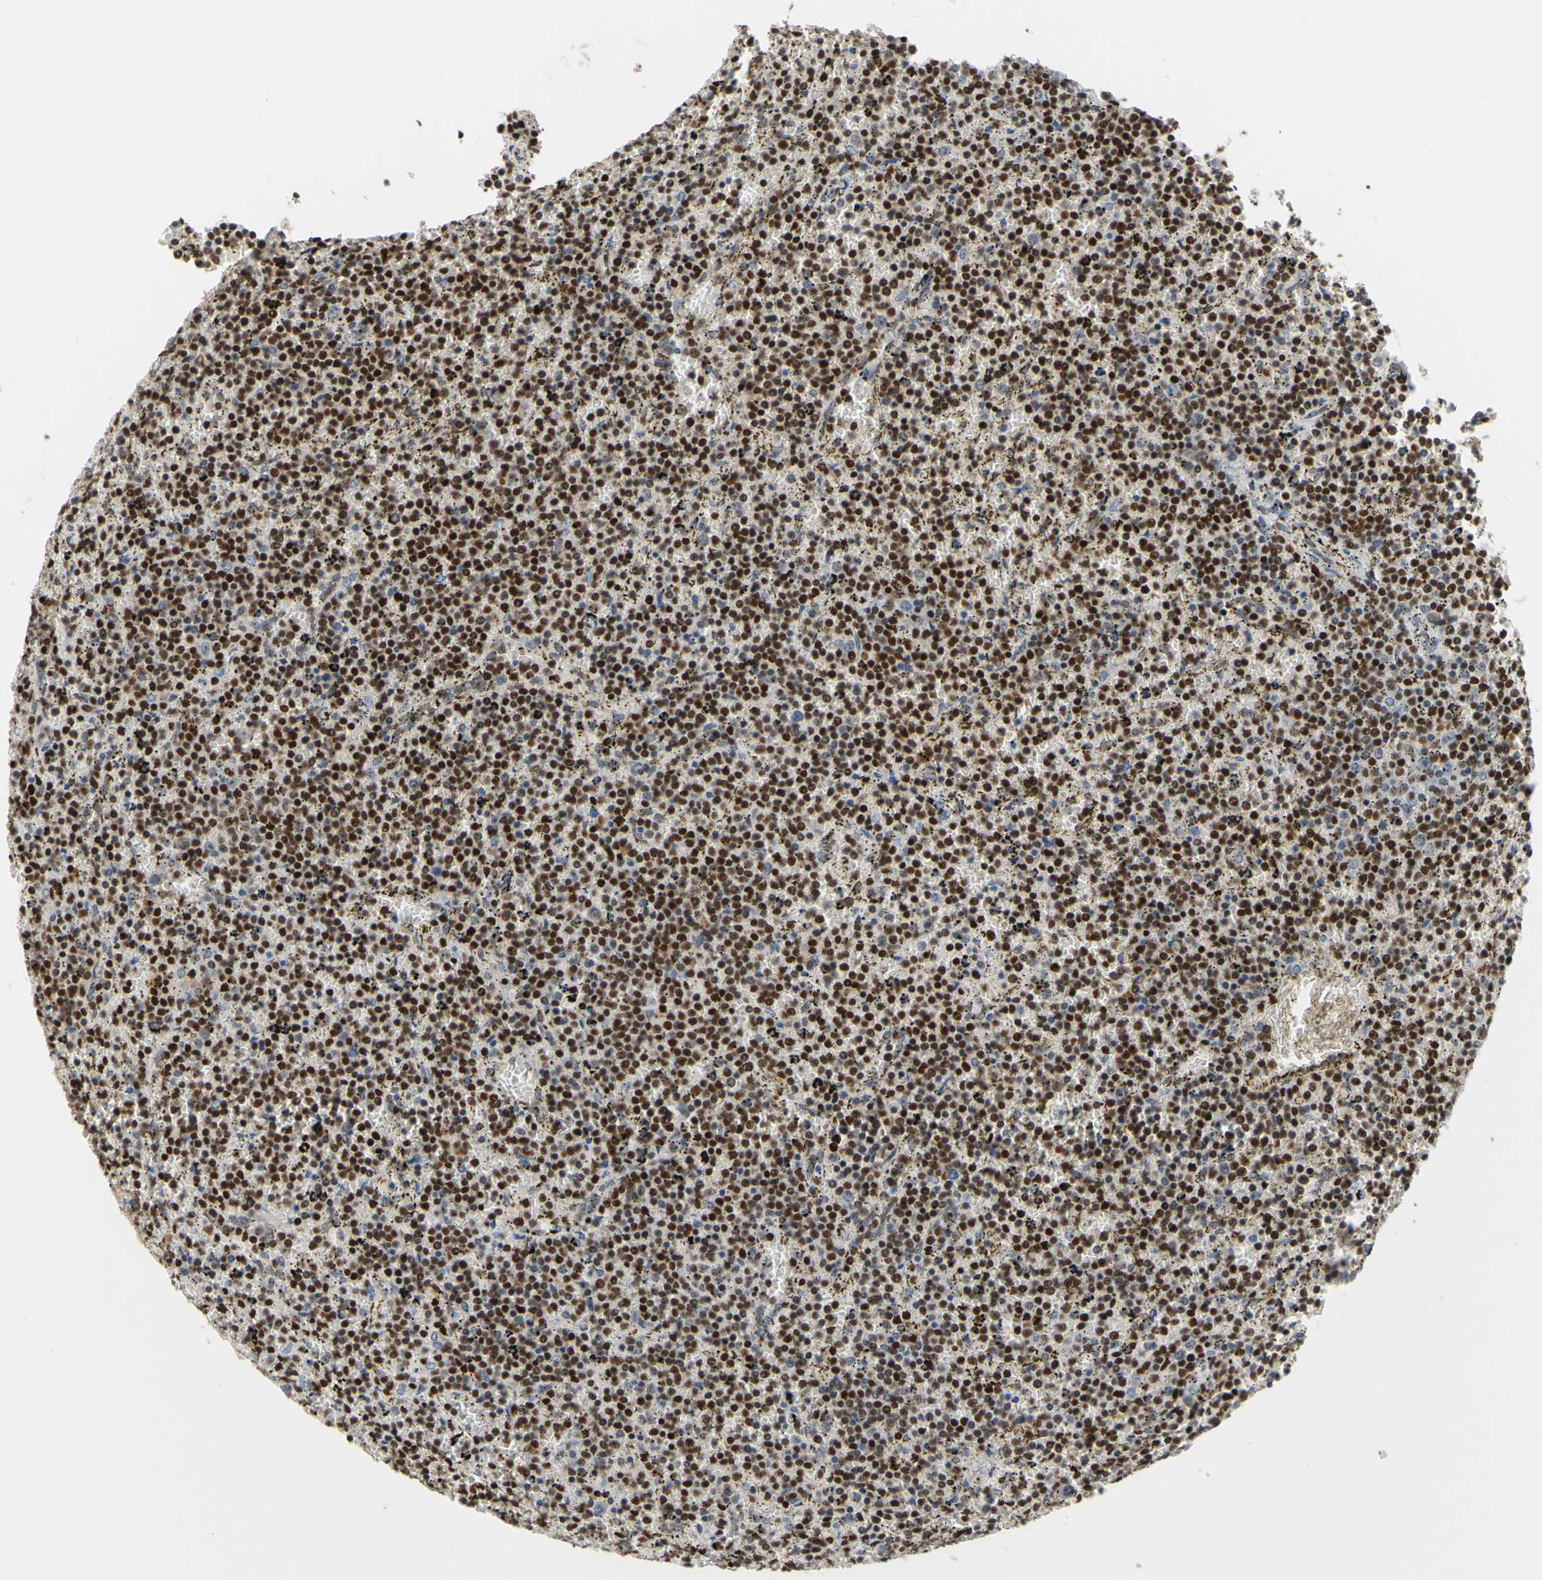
{"staining": {"intensity": "moderate", "quantity": ">75%", "location": "cytoplasmic/membranous,nuclear"}, "tissue": "lymphoma", "cell_type": "Tumor cells", "image_type": "cancer", "snomed": [{"axis": "morphology", "description": "Malignant lymphoma, non-Hodgkin's type, Low grade"}, {"axis": "topography", "description": "Spleen"}], "caption": "Tumor cells reveal medium levels of moderate cytoplasmic/membranous and nuclear positivity in approximately >75% of cells in human malignant lymphoma, non-Hodgkin's type (low-grade).", "gene": "SP4", "patient": {"sex": "female", "age": 77}}